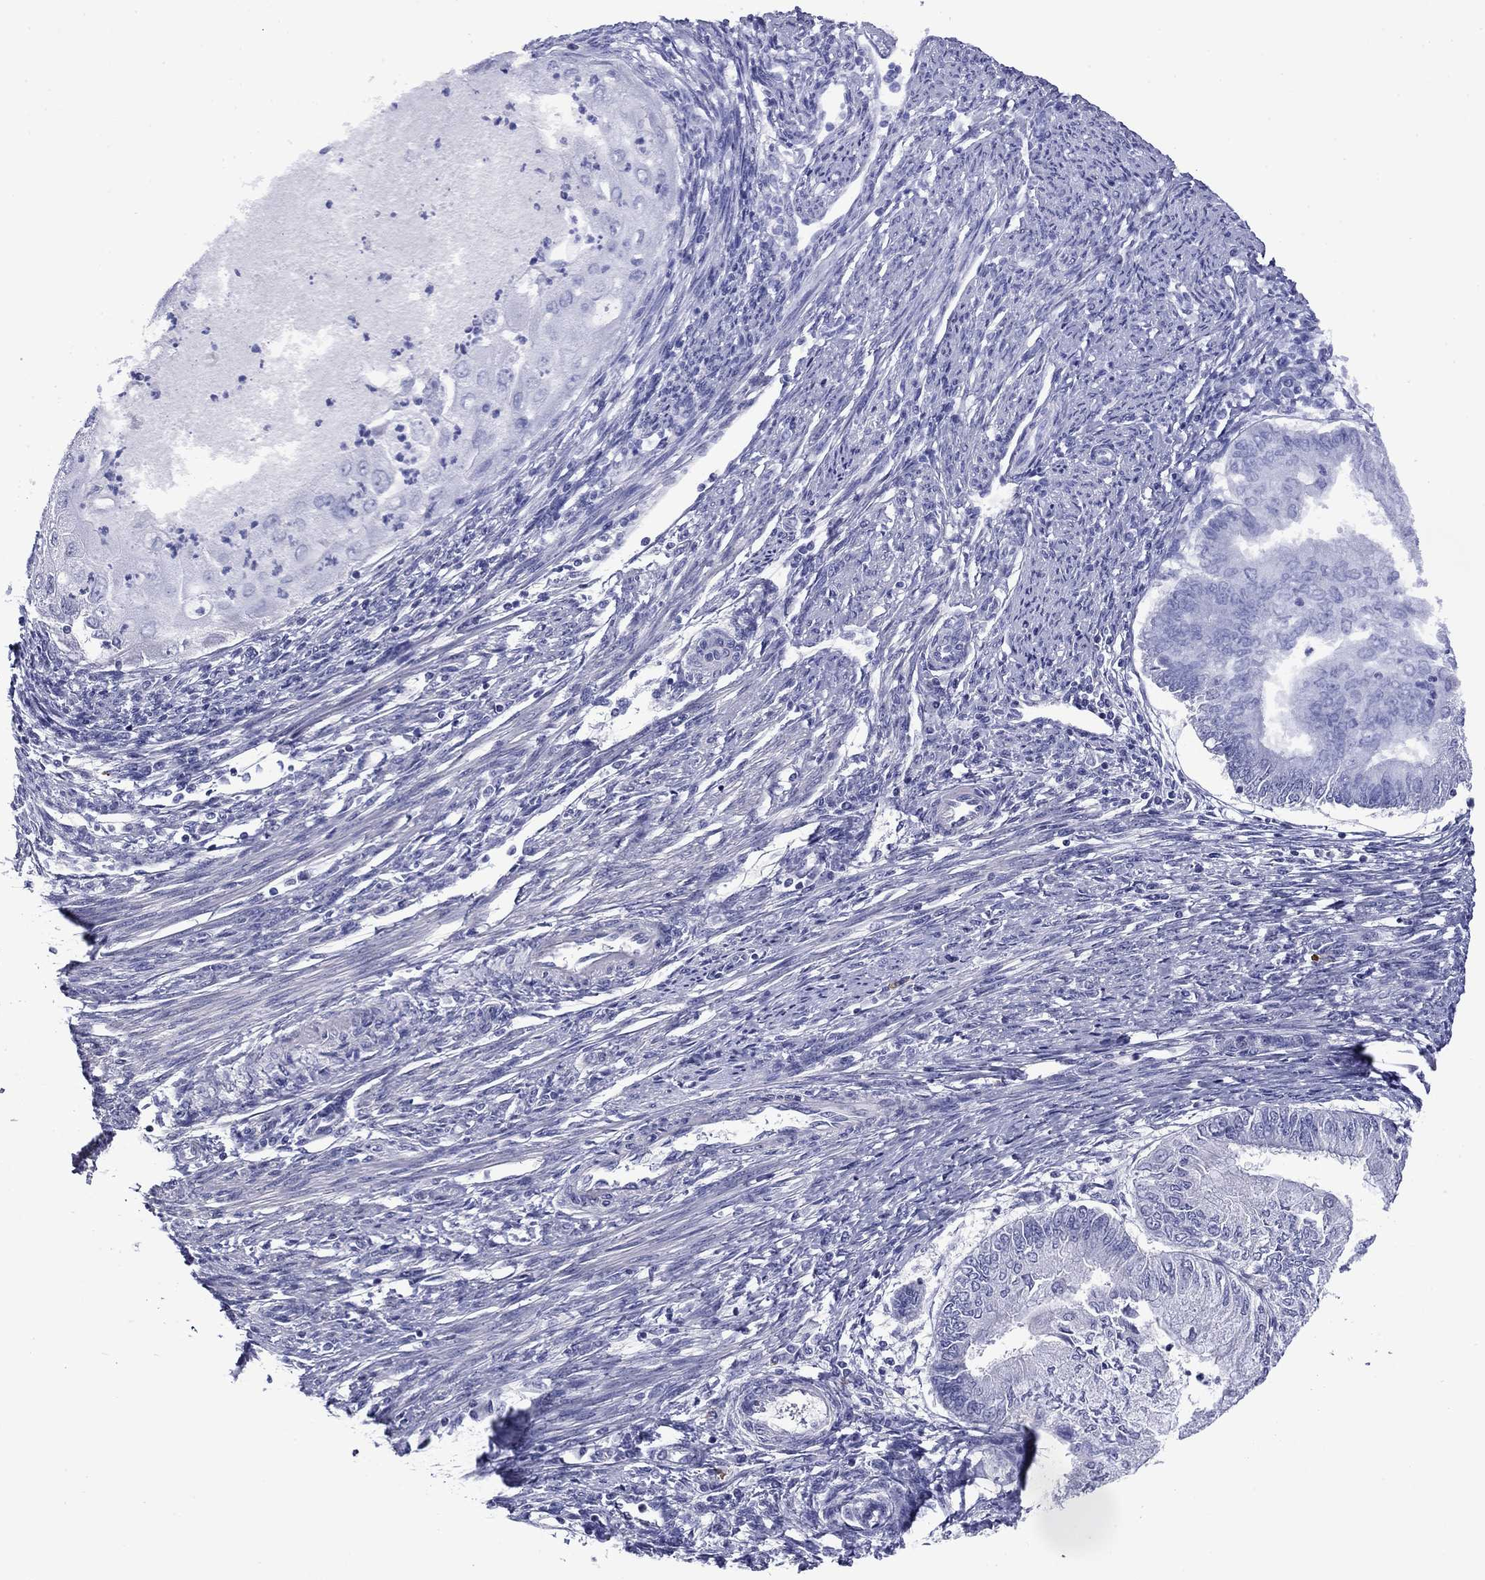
{"staining": {"intensity": "negative", "quantity": "none", "location": "none"}, "tissue": "endometrial cancer", "cell_type": "Tumor cells", "image_type": "cancer", "snomed": [{"axis": "morphology", "description": "Adenocarcinoma, NOS"}, {"axis": "topography", "description": "Endometrium"}], "caption": "There is no significant expression in tumor cells of endometrial adenocarcinoma.", "gene": "APOA2", "patient": {"sex": "female", "age": 59}}